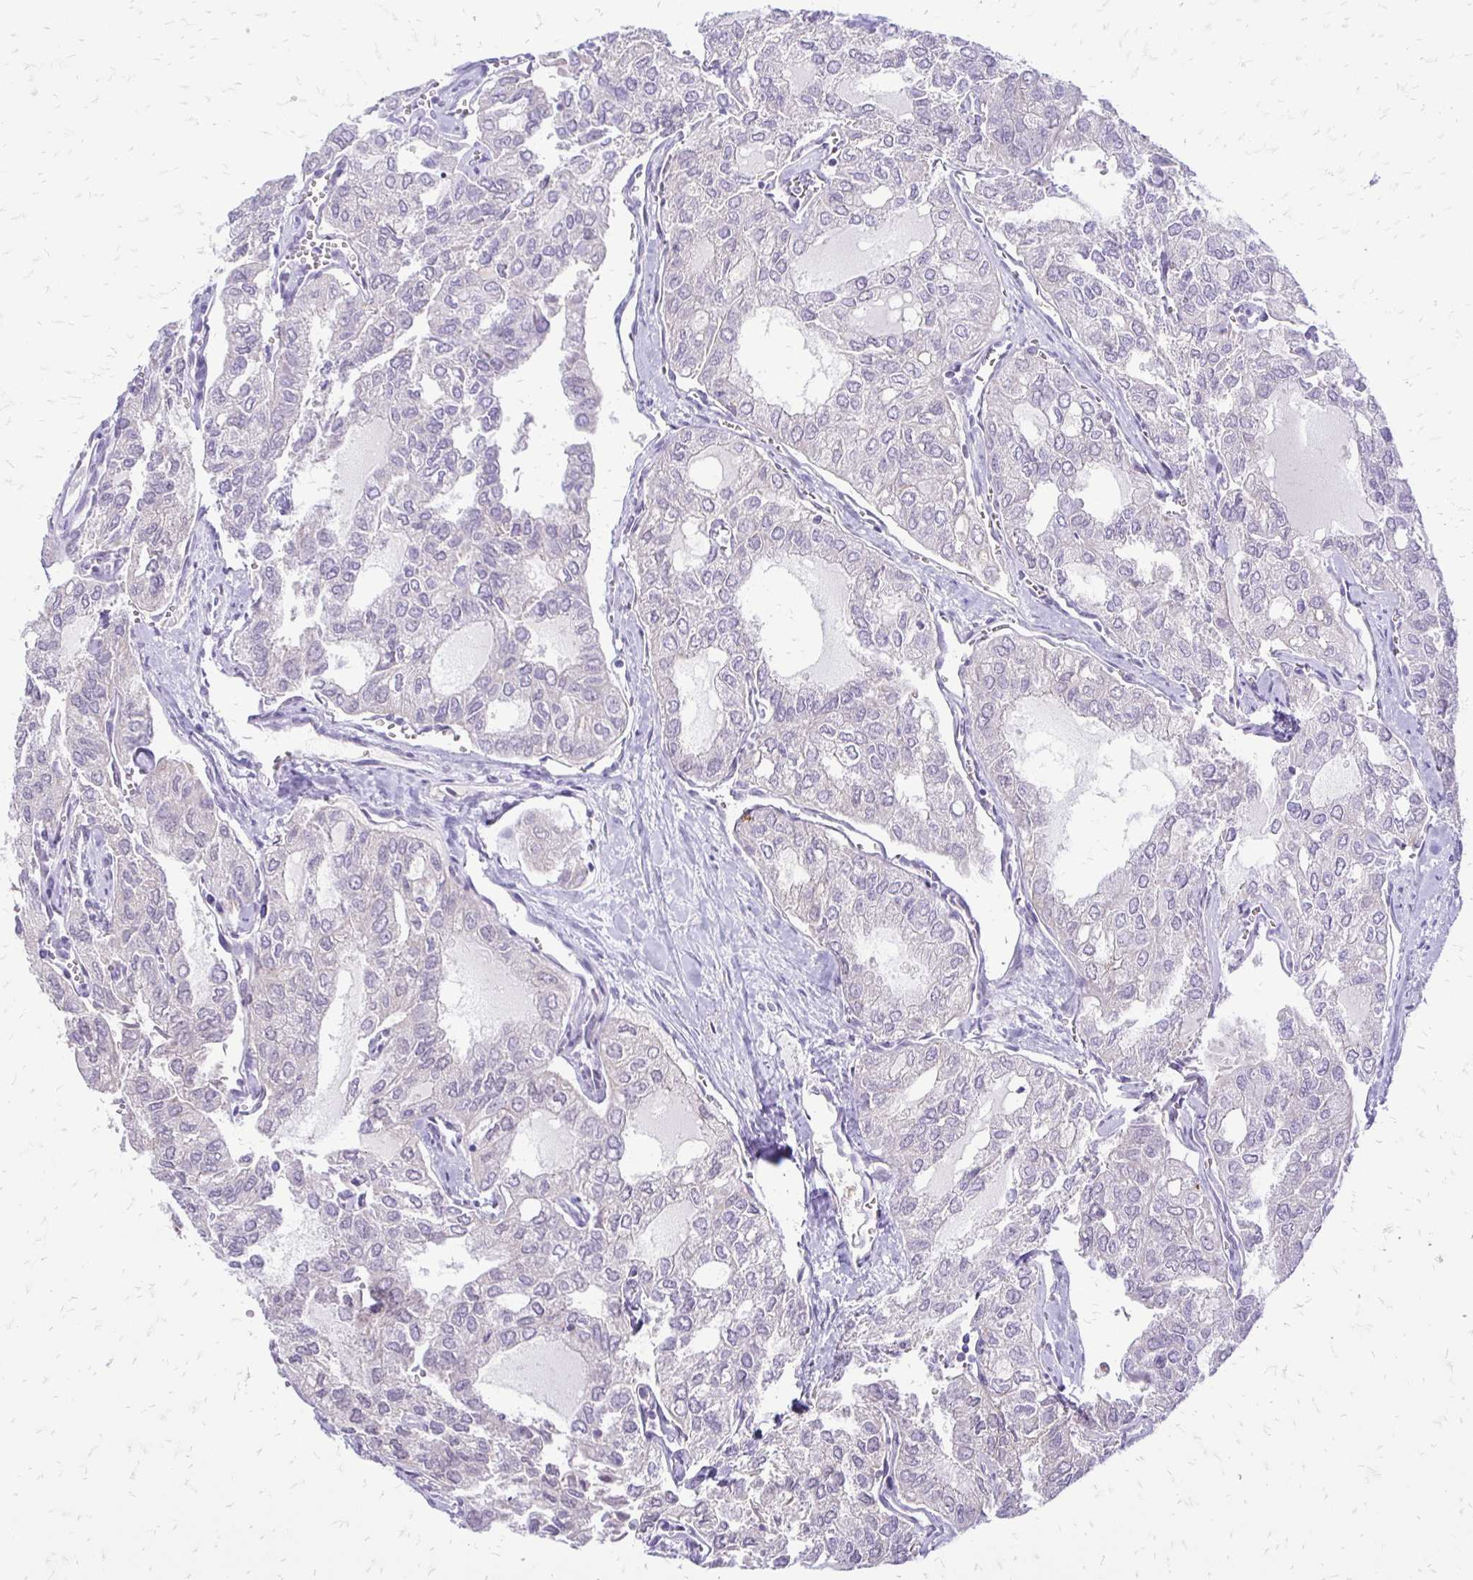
{"staining": {"intensity": "negative", "quantity": "none", "location": "none"}, "tissue": "thyroid cancer", "cell_type": "Tumor cells", "image_type": "cancer", "snomed": [{"axis": "morphology", "description": "Follicular adenoma carcinoma, NOS"}, {"axis": "topography", "description": "Thyroid gland"}], "caption": "Tumor cells are negative for brown protein staining in thyroid follicular adenoma carcinoma. (DAB immunohistochemistry (IHC) visualized using brightfield microscopy, high magnification).", "gene": "EPYC", "patient": {"sex": "male", "age": 75}}